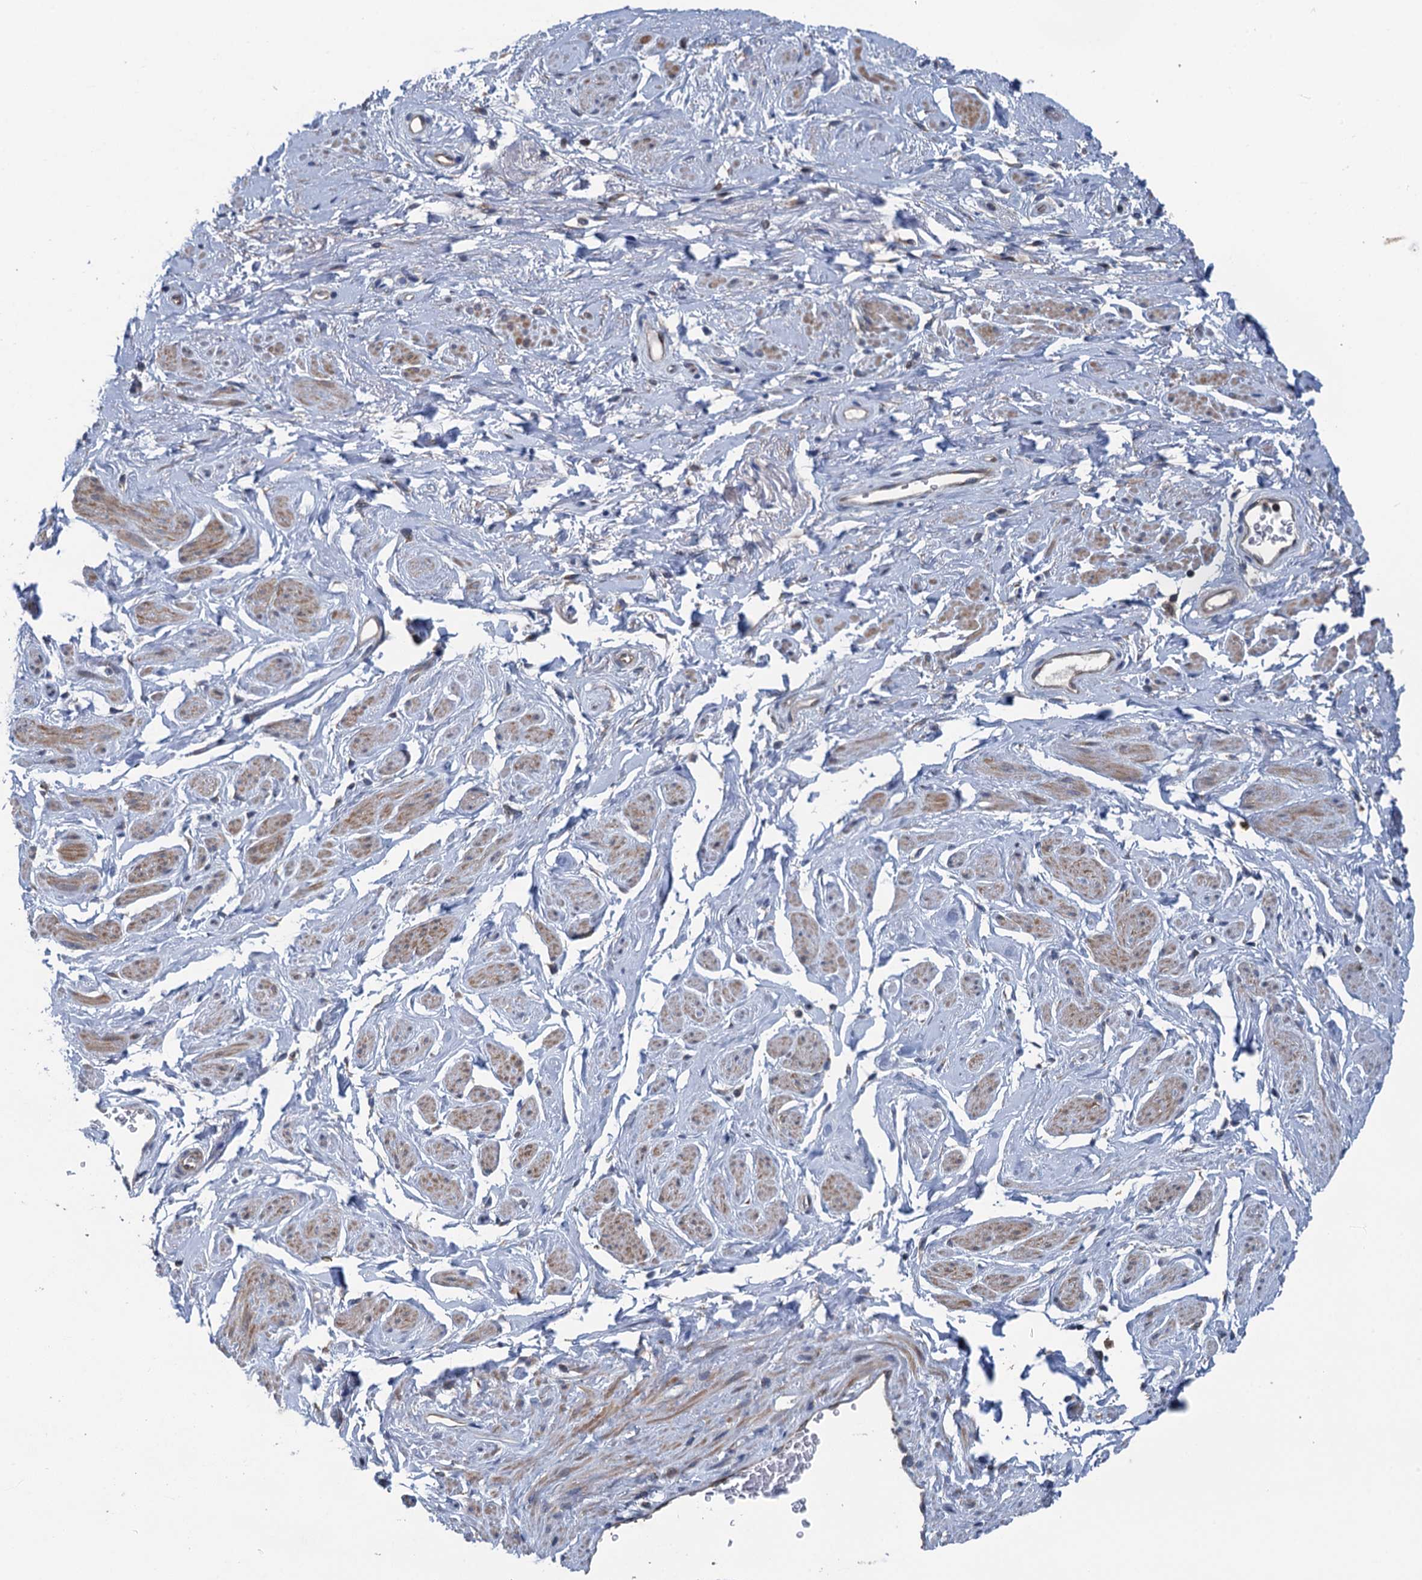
{"staining": {"intensity": "negative", "quantity": "none", "location": "none"}, "tissue": "adipose tissue", "cell_type": "Adipocytes", "image_type": "normal", "snomed": [{"axis": "morphology", "description": "Normal tissue, NOS"}, {"axis": "morphology", "description": "Adenocarcinoma, NOS"}, {"axis": "topography", "description": "Rectum"}, {"axis": "topography", "description": "Vagina"}, {"axis": "topography", "description": "Peripheral nerve tissue"}], "caption": "Adipocytes are negative for protein expression in normal human adipose tissue. (Stains: DAB immunohistochemistry with hematoxylin counter stain, Microscopy: brightfield microscopy at high magnification).", "gene": "CNTN5", "patient": {"sex": "female", "age": 71}}